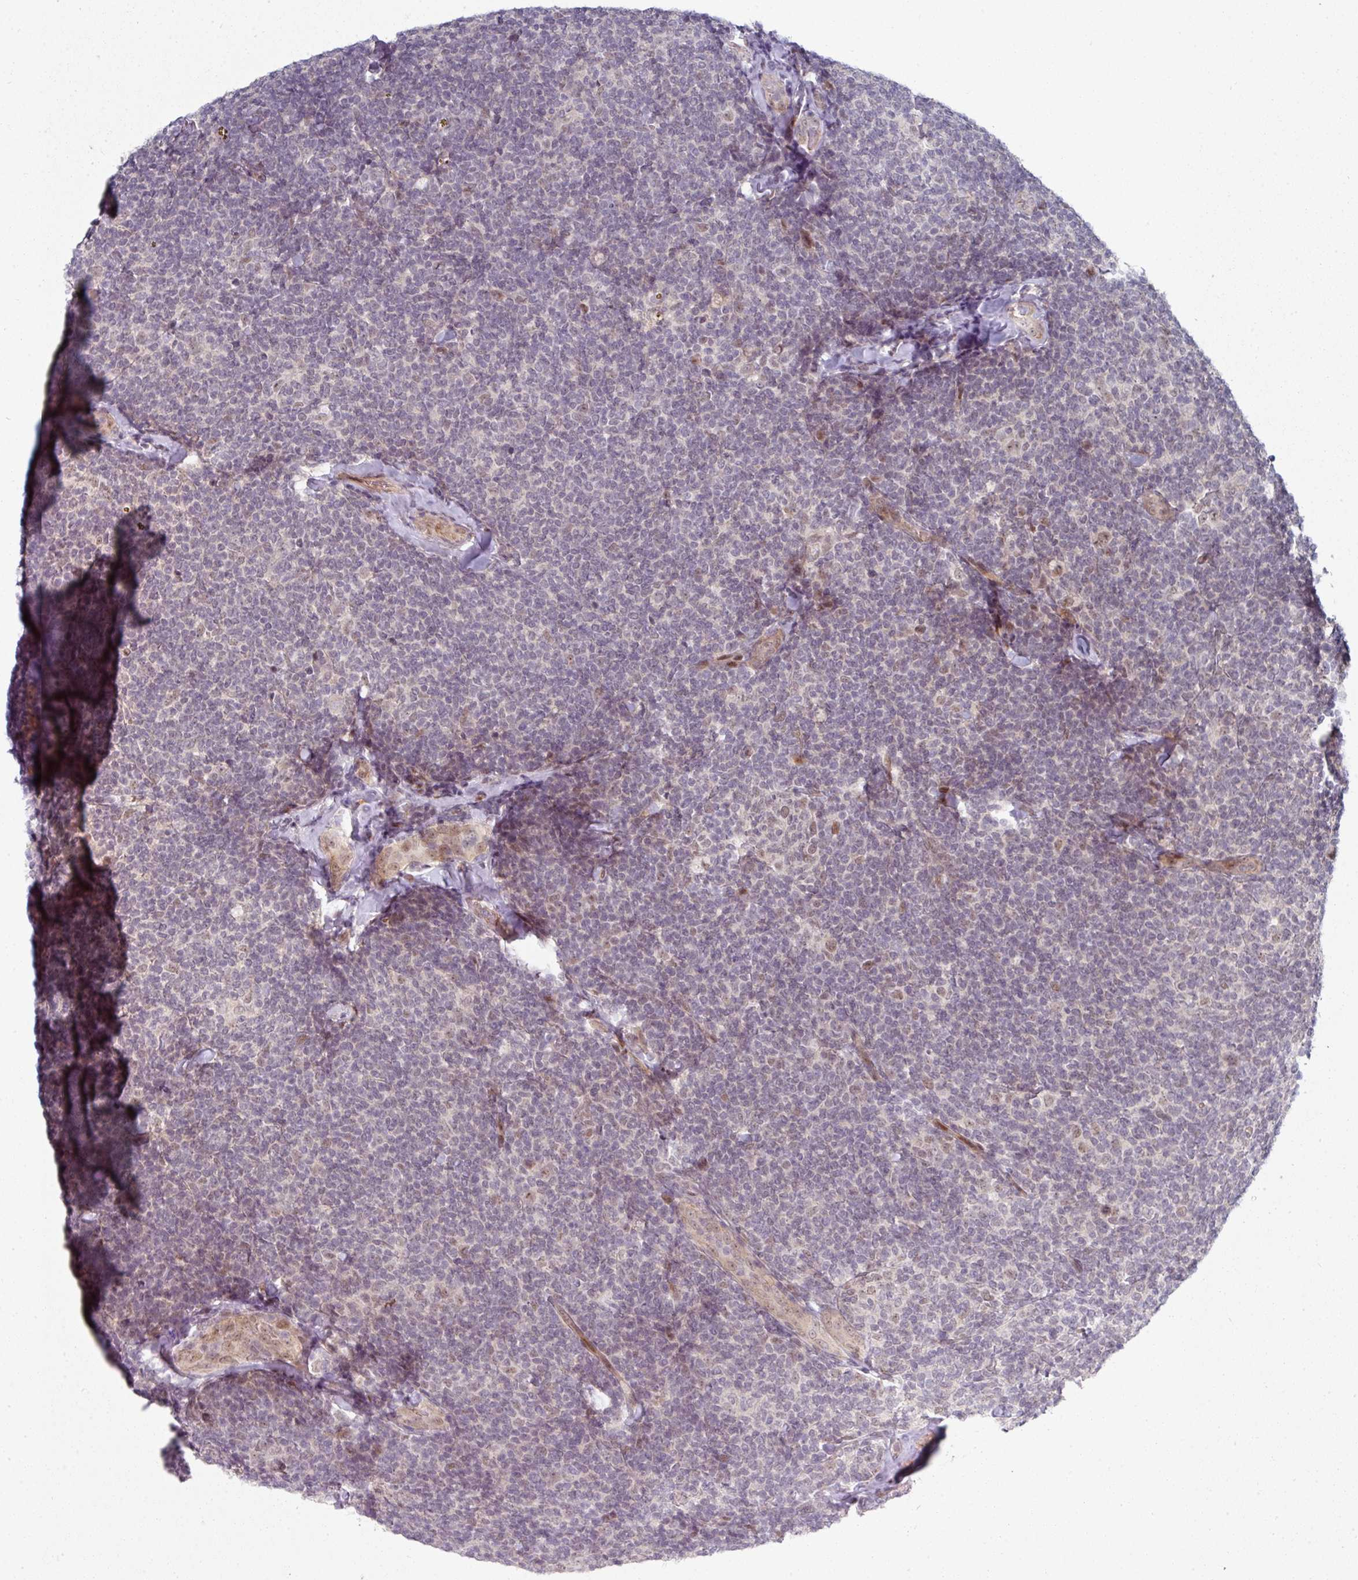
{"staining": {"intensity": "negative", "quantity": "none", "location": "none"}, "tissue": "lymphoma", "cell_type": "Tumor cells", "image_type": "cancer", "snomed": [{"axis": "morphology", "description": "Malignant lymphoma, non-Hodgkin's type, Low grade"}, {"axis": "topography", "description": "Lymph node"}], "caption": "A high-resolution histopathology image shows IHC staining of lymphoma, which exhibits no significant positivity in tumor cells.", "gene": "TMCC1", "patient": {"sex": "female", "age": 56}}